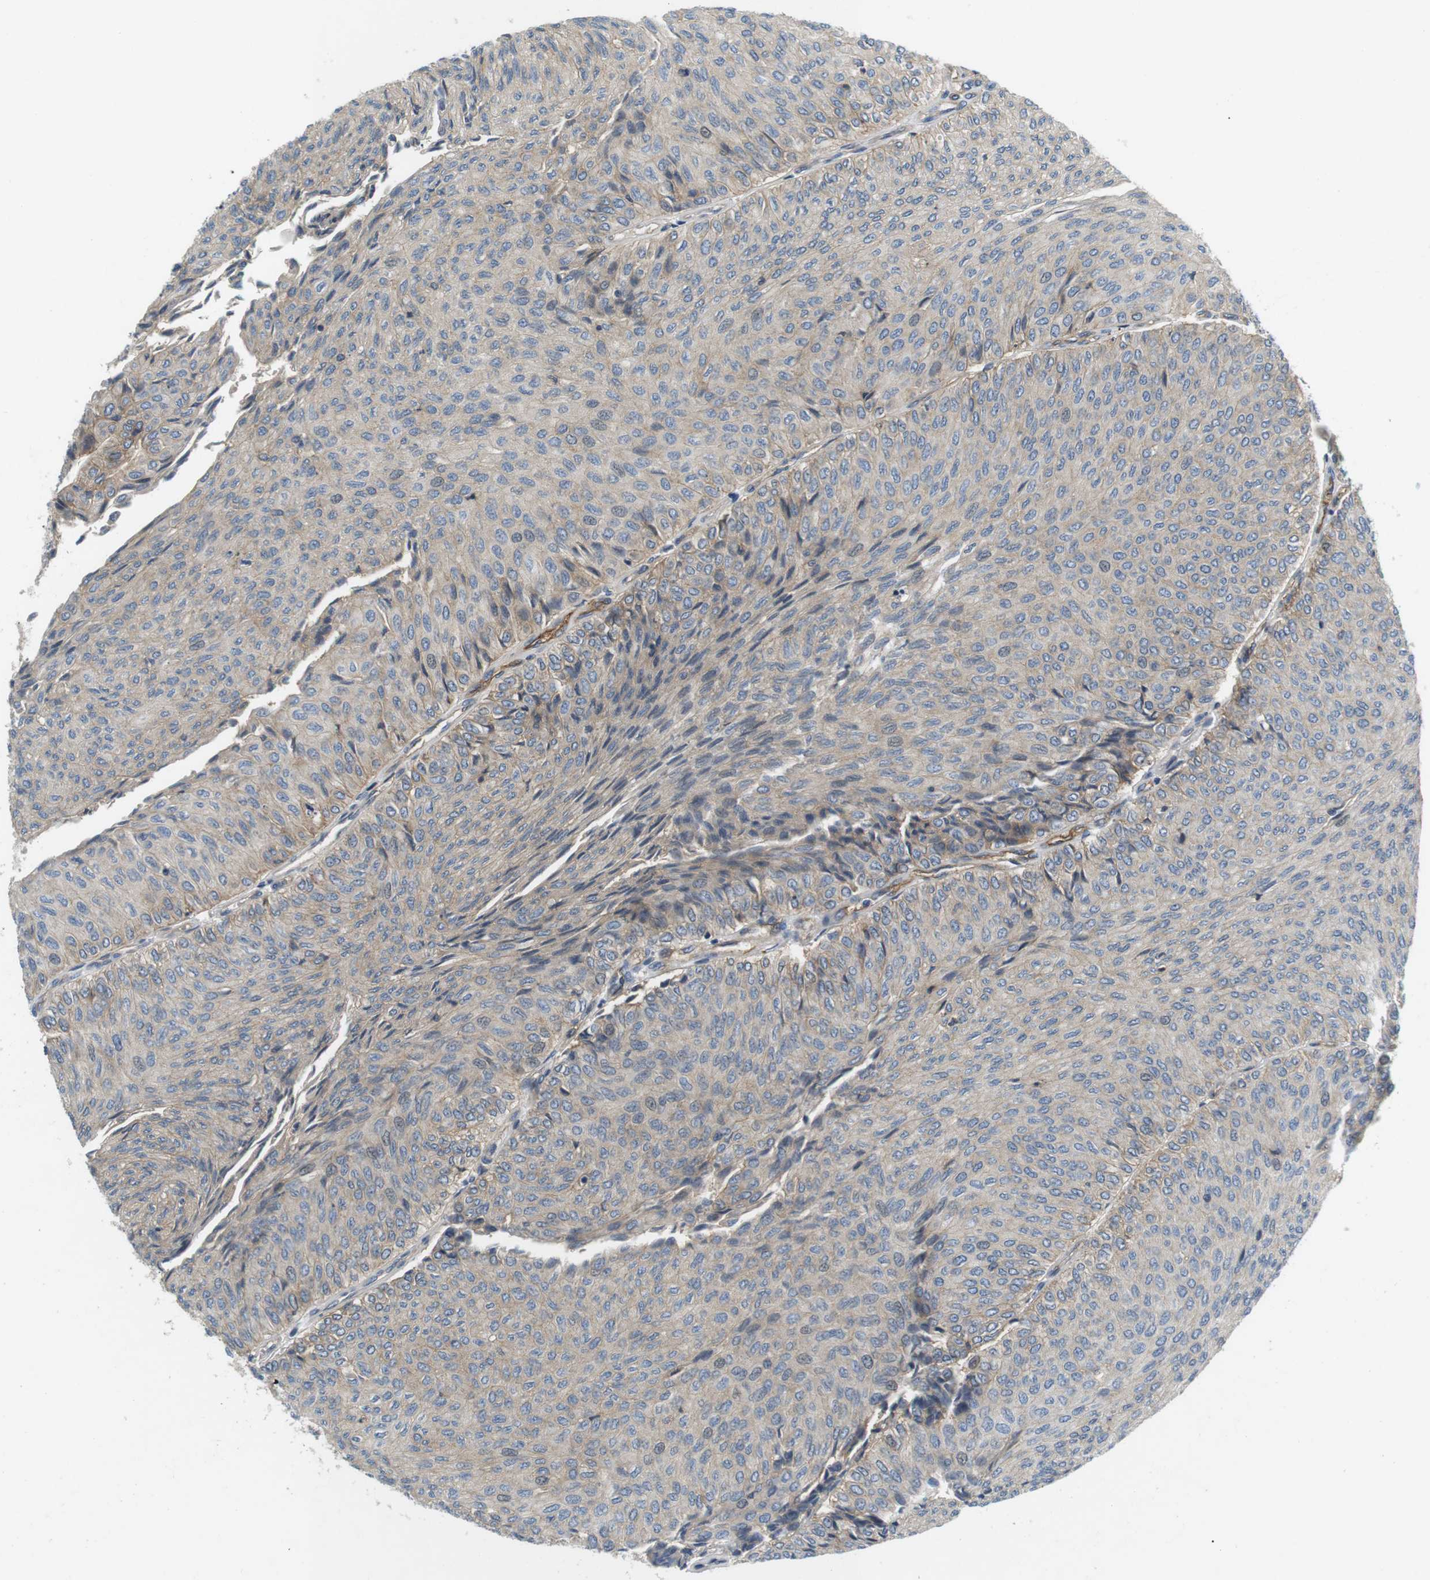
{"staining": {"intensity": "weak", "quantity": "<25%", "location": "cytoplasmic/membranous"}, "tissue": "urothelial cancer", "cell_type": "Tumor cells", "image_type": "cancer", "snomed": [{"axis": "morphology", "description": "Urothelial carcinoma, Low grade"}, {"axis": "topography", "description": "Urinary bladder"}], "caption": "Tumor cells show no significant protein expression in urothelial cancer.", "gene": "SLC30A1", "patient": {"sex": "male", "age": 78}}